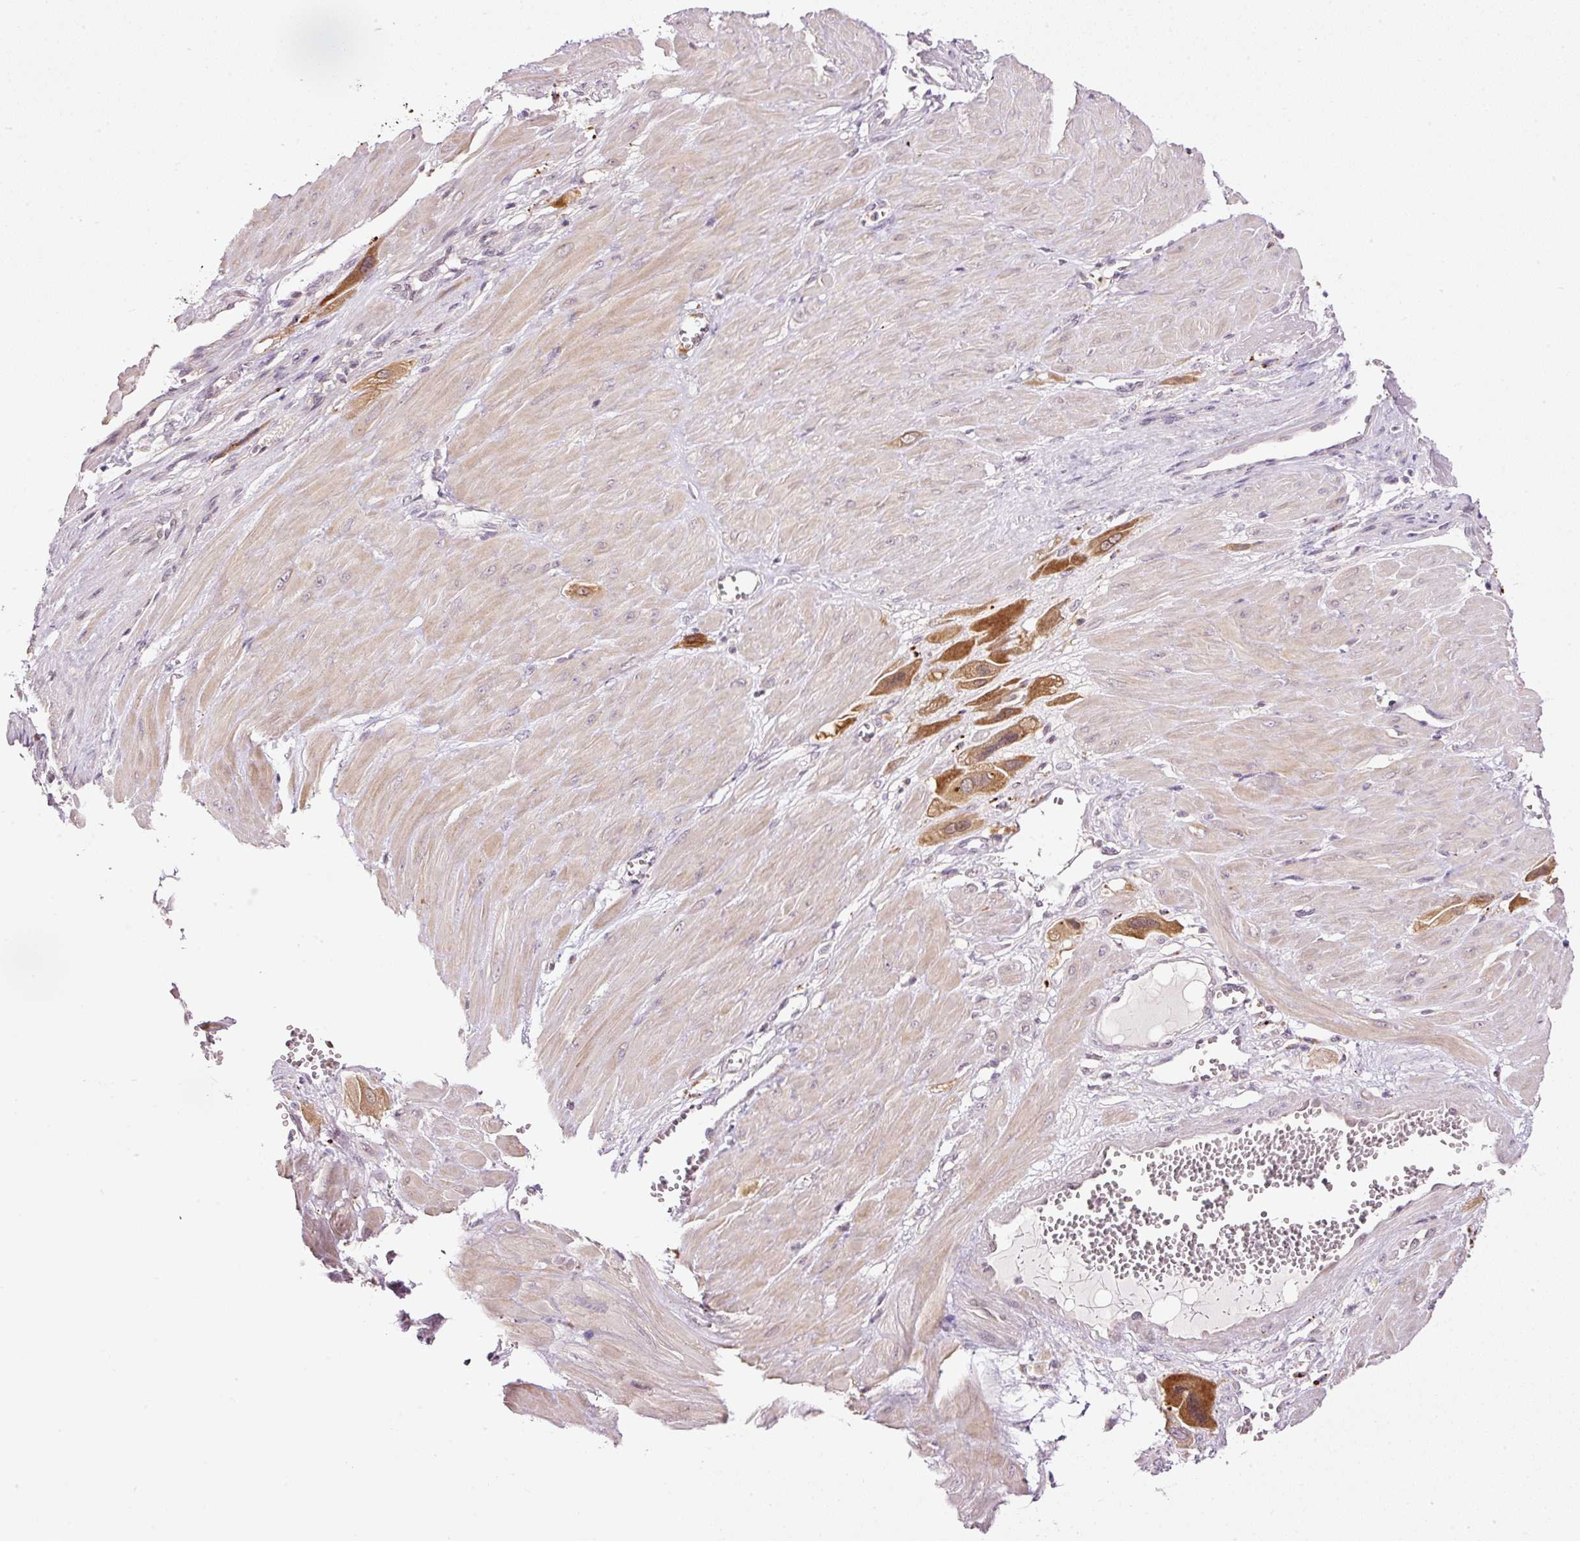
{"staining": {"intensity": "moderate", "quantity": ">75%", "location": "cytoplasmic/membranous"}, "tissue": "cervical cancer", "cell_type": "Tumor cells", "image_type": "cancer", "snomed": [{"axis": "morphology", "description": "Squamous cell carcinoma, NOS"}, {"axis": "topography", "description": "Cervix"}], "caption": "Human squamous cell carcinoma (cervical) stained with a brown dye displays moderate cytoplasmic/membranous positive staining in about >75% of tumor cells.", "gene": "ZNF639", "patient": {"sex": "female", "age": 34}}